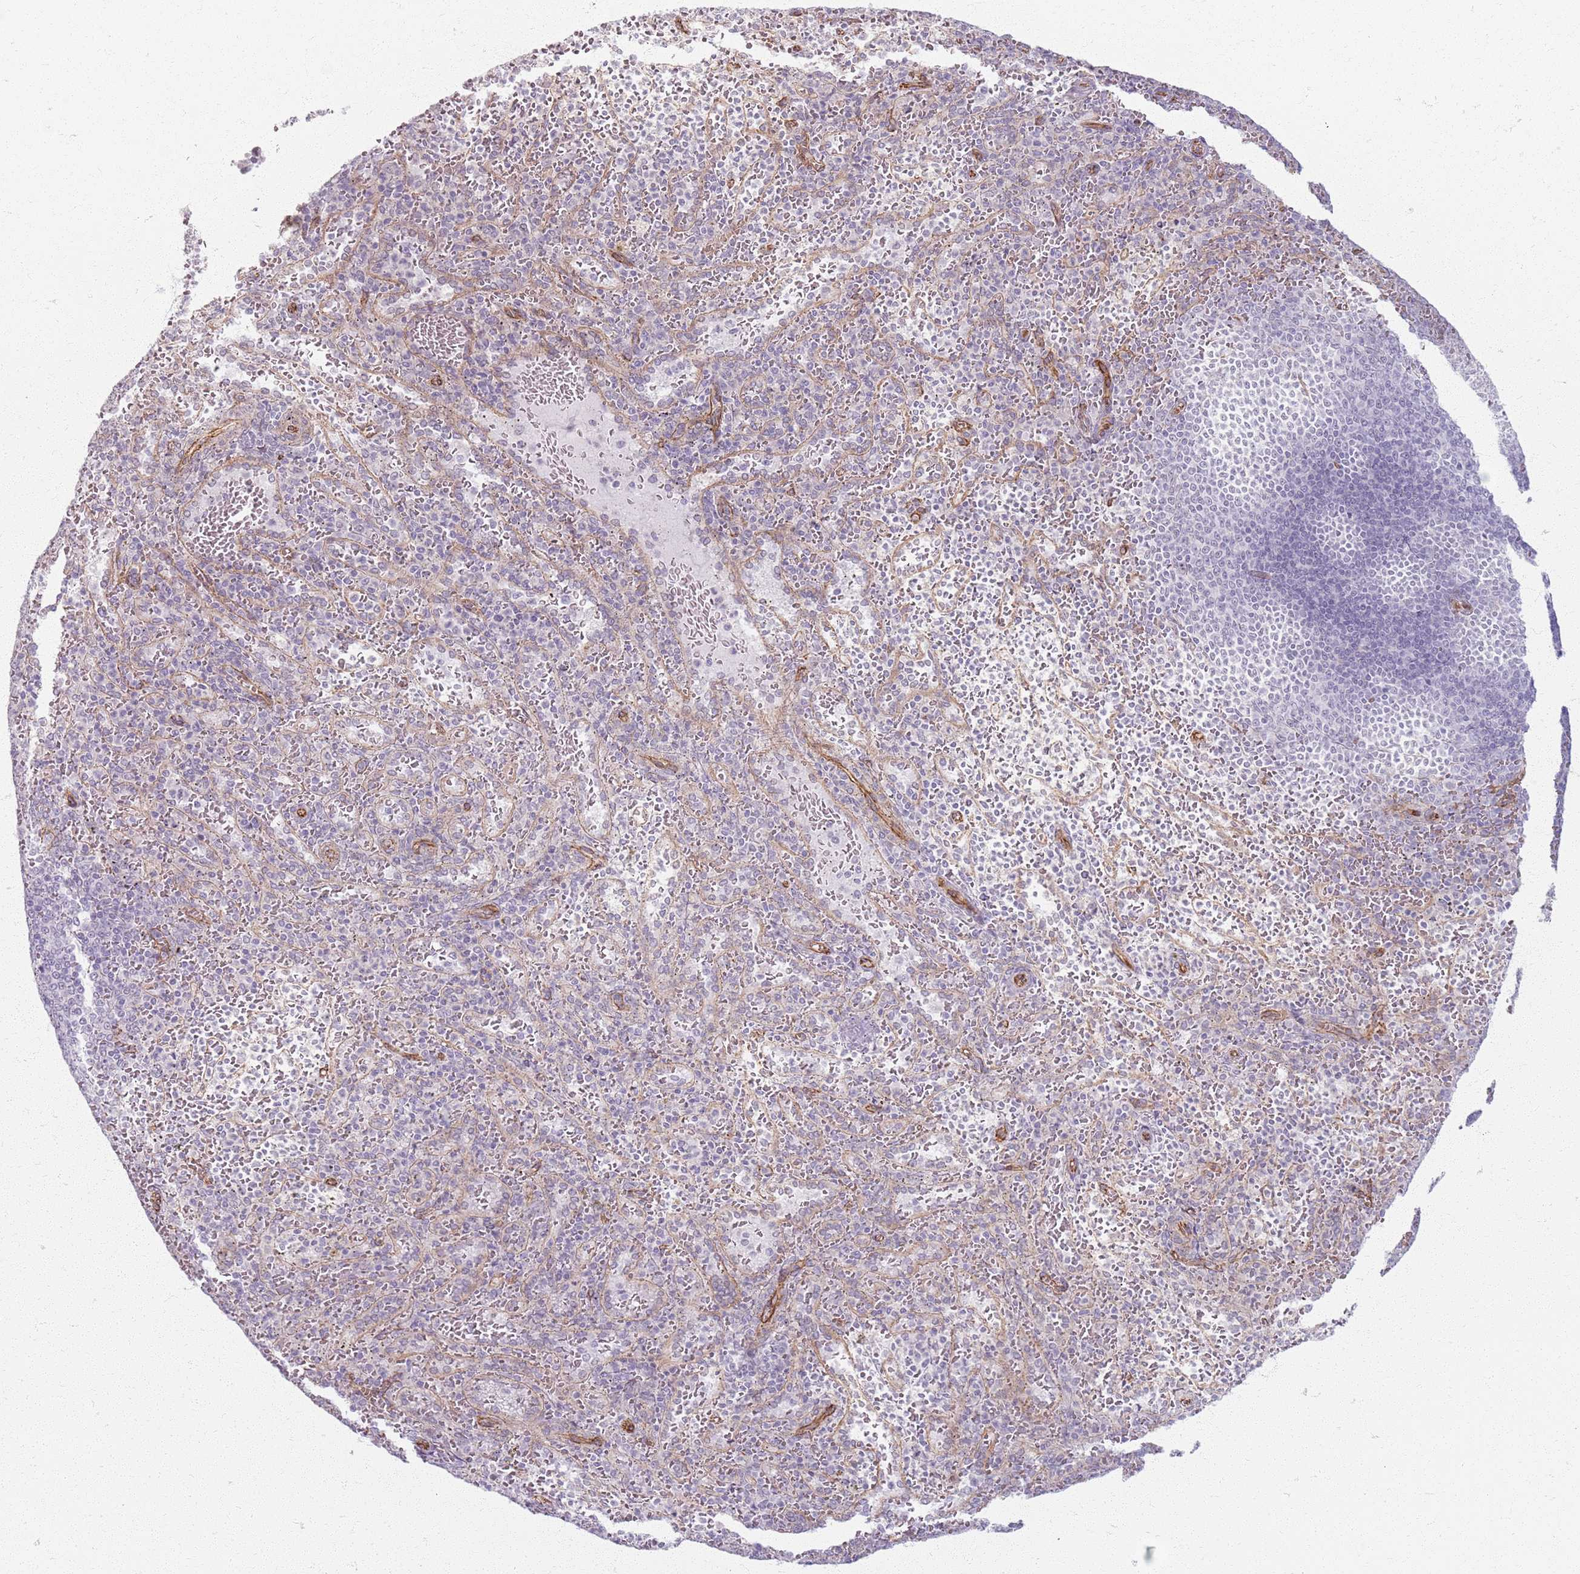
{"staining": {"intensity": "negative", "quantity": "none", "location": "none"}, "tissue": "spleen", "cell_type": "Cells in red pulp", "image_type": "normal", "snomed": [{"axis": "morphology", "description": "Normal tissue, NOS"}, {"axis": "topography", "description": "Spleen"}], "caption": "Micrograph shows no protein expression in cells in red pulp of unremarkable spleen.", "gene": "KCNA5", "patient": {"sex": "female", "age": 21}}